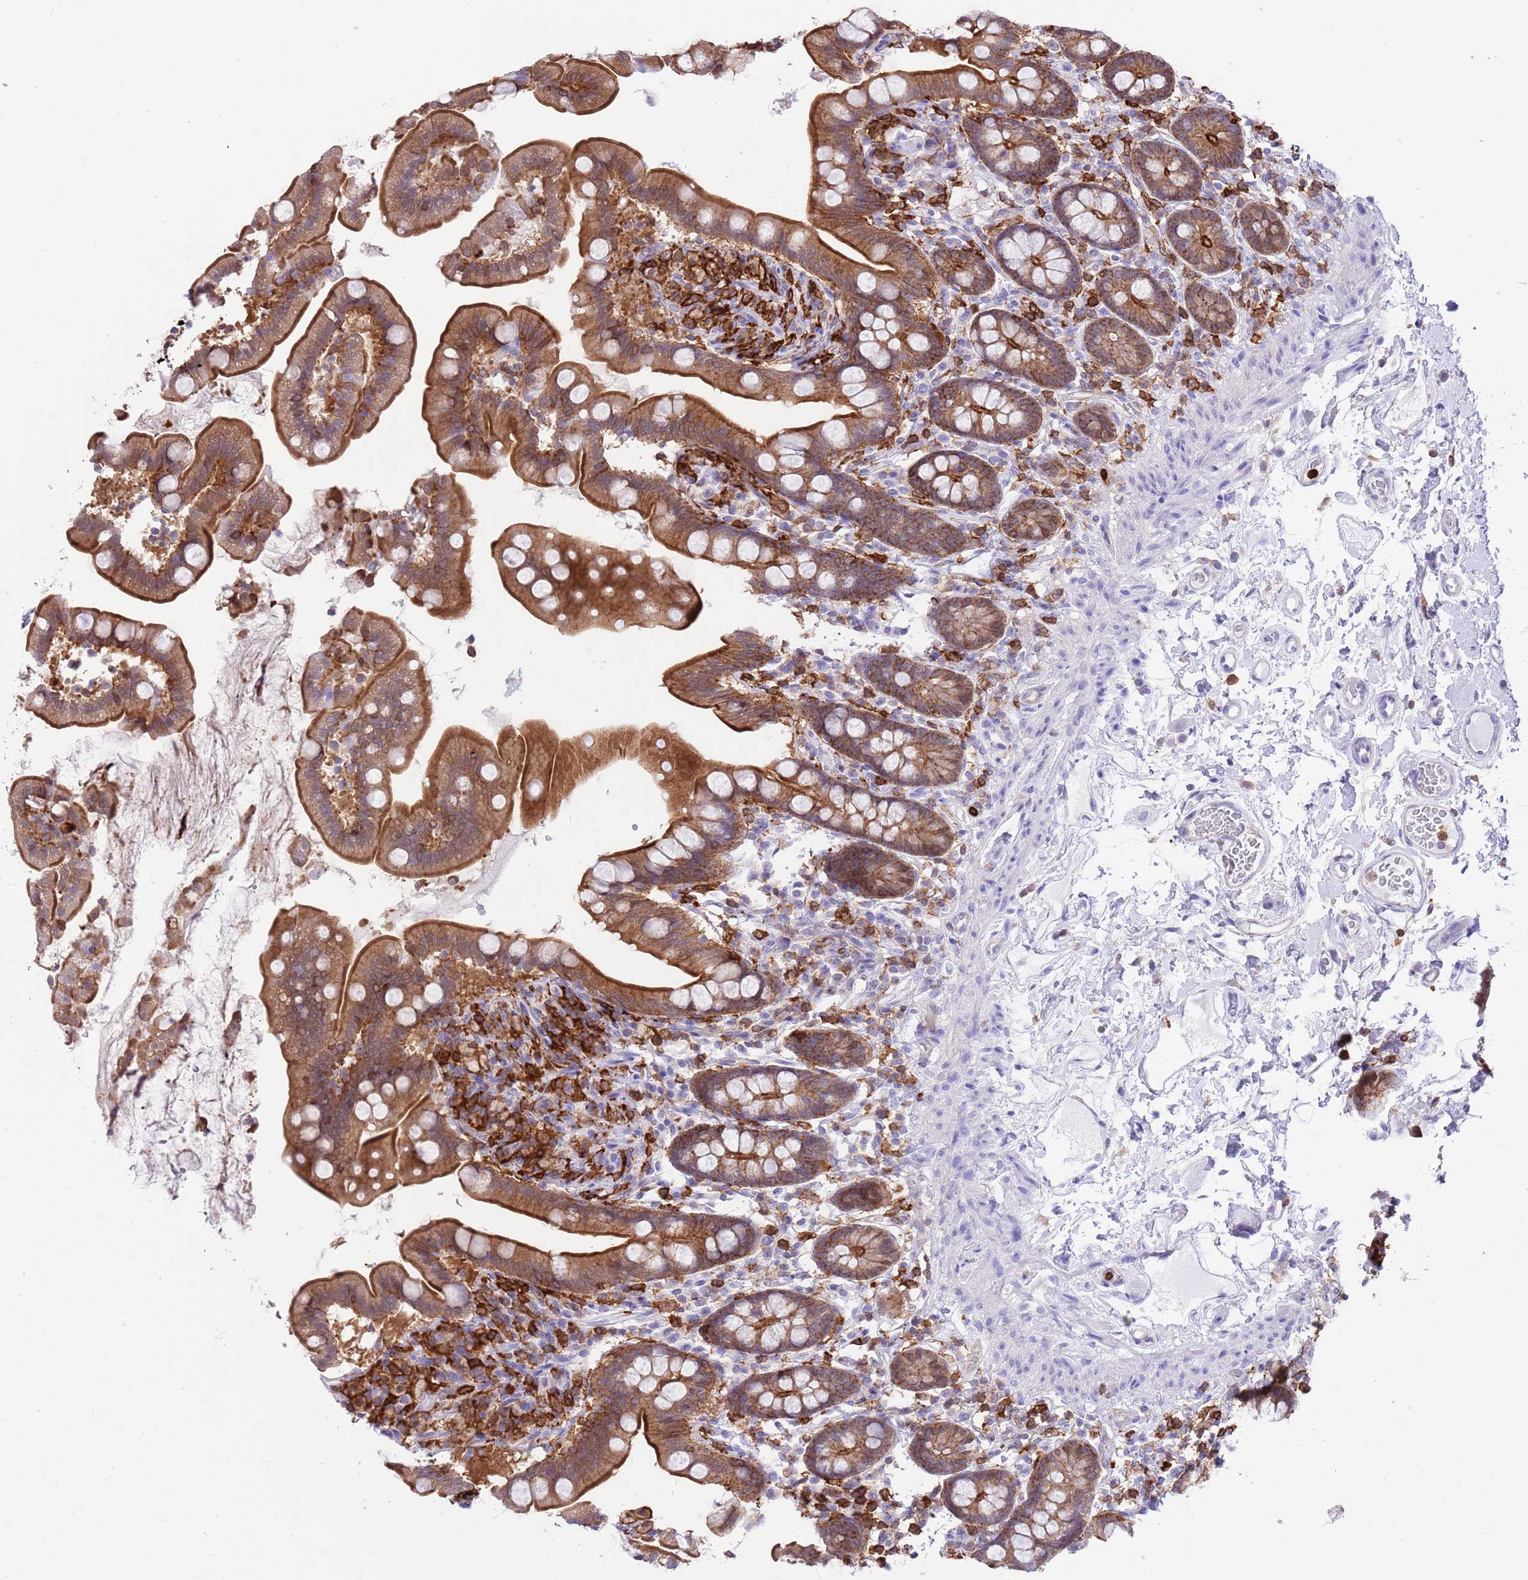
{"staining": {"intensity": "strong", "quantity": ">75%", "location": "cytoplasmic/membranous"}, "tissue": "small intestine", "cell_type": "Glandular cells", "image_type": "normal", "snomed": [{"axis": "morphology", "description": "Normal tissue, NOS"}, {"axis": "topography", "description": "Small intestine"}], "caption": "Immunohistochemistry photomicrograph of unremarkable small intestine: small intestine stained using immunohistochemistry (IHC) exhibits high levels of strong protein expression localized specifically in the cytoplasmic/membranous of glandular cells, appearing as a cytoplasmic/membranous brown color.", "gene": "EFHD2", "patient": {"sex": "female", "age": 64}}